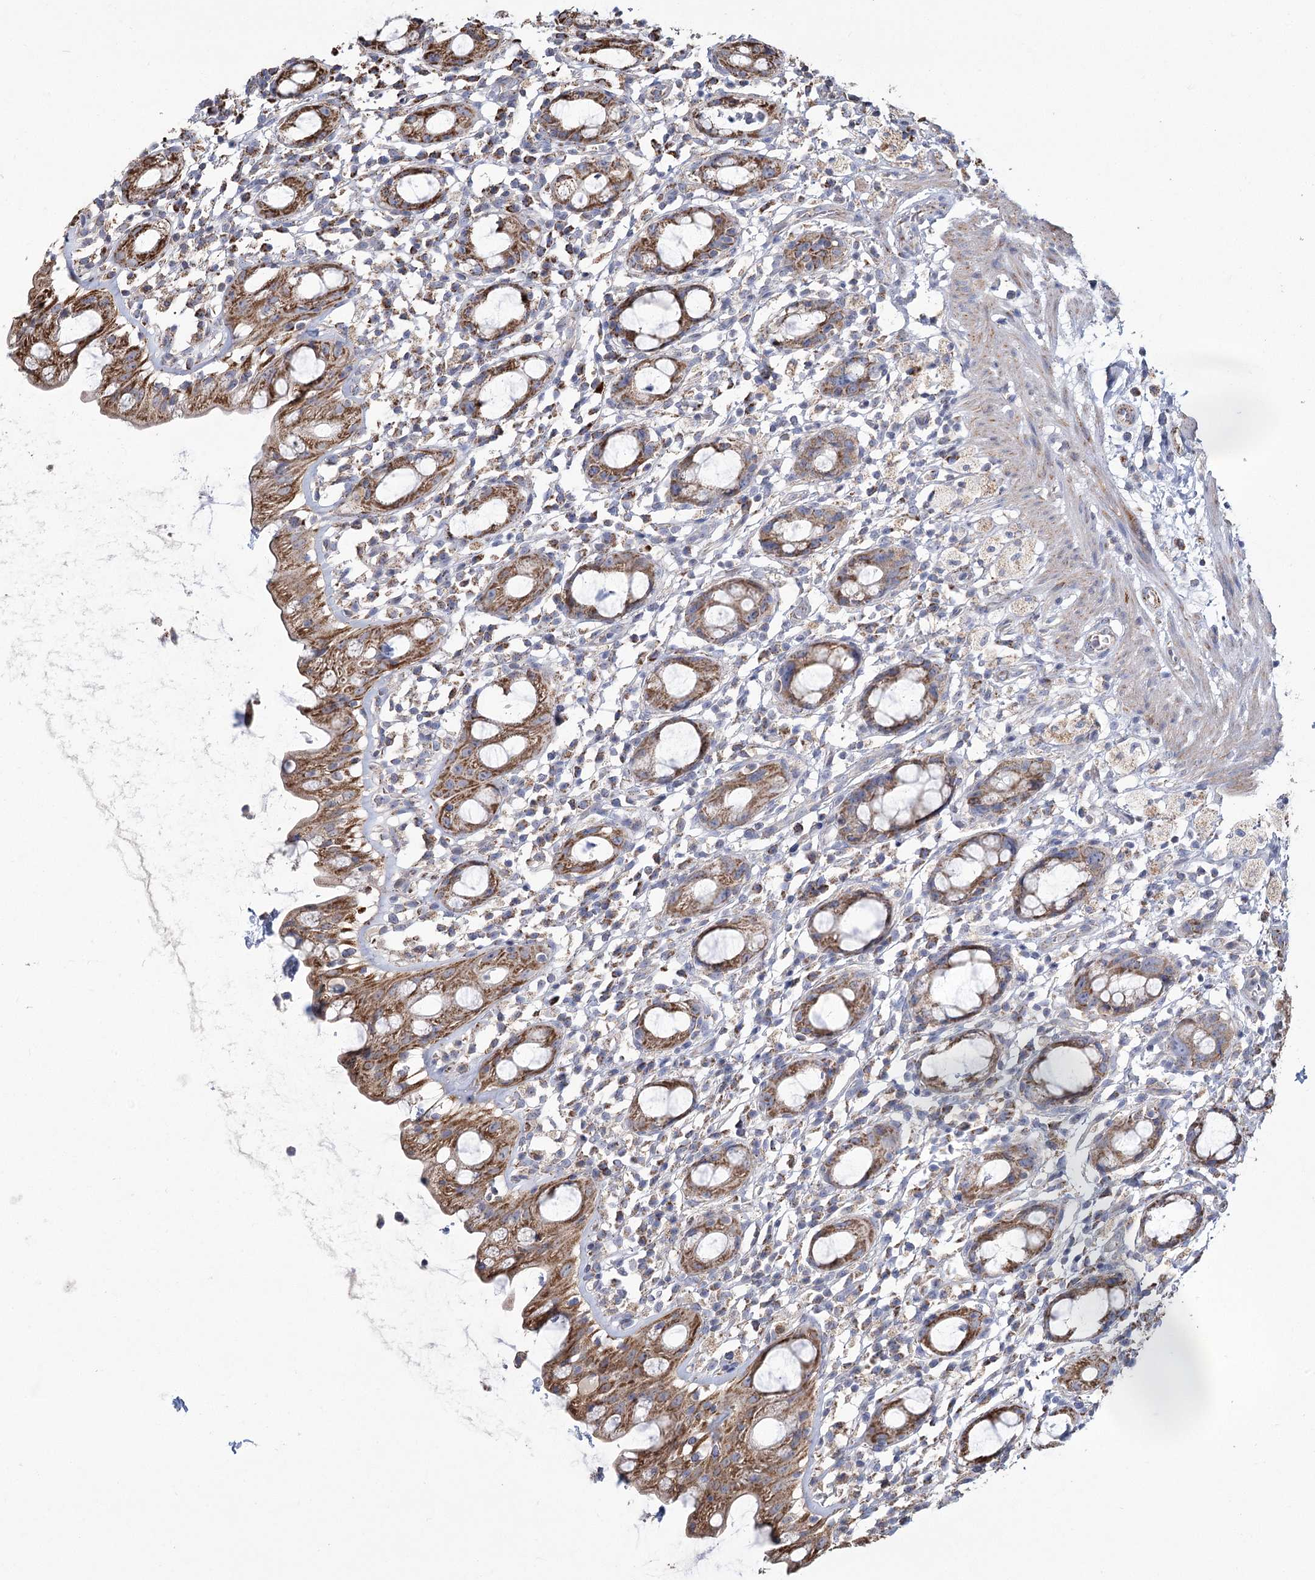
{"staining": {"intensity": "strong", "quantity": ">75%", "location": "cytoplasmic/membranous"}, "tissue": "rectum", "cell_type": "Glandular cells", "image_type": "normal", "snomed": [{"axis": "morphology", "description": "Normal tissue, NOS"}, {"axis": "topography", "description": "Rectum"}], "caption": "Approximately >75% of glandular cells in benign human rectum exhibit strong cytoplasmic/membranous protein staining as visualized by brown immunohistochemical staining.", "gene": "RANBP3L", "patient": {"sex": "male", "age": 44}}